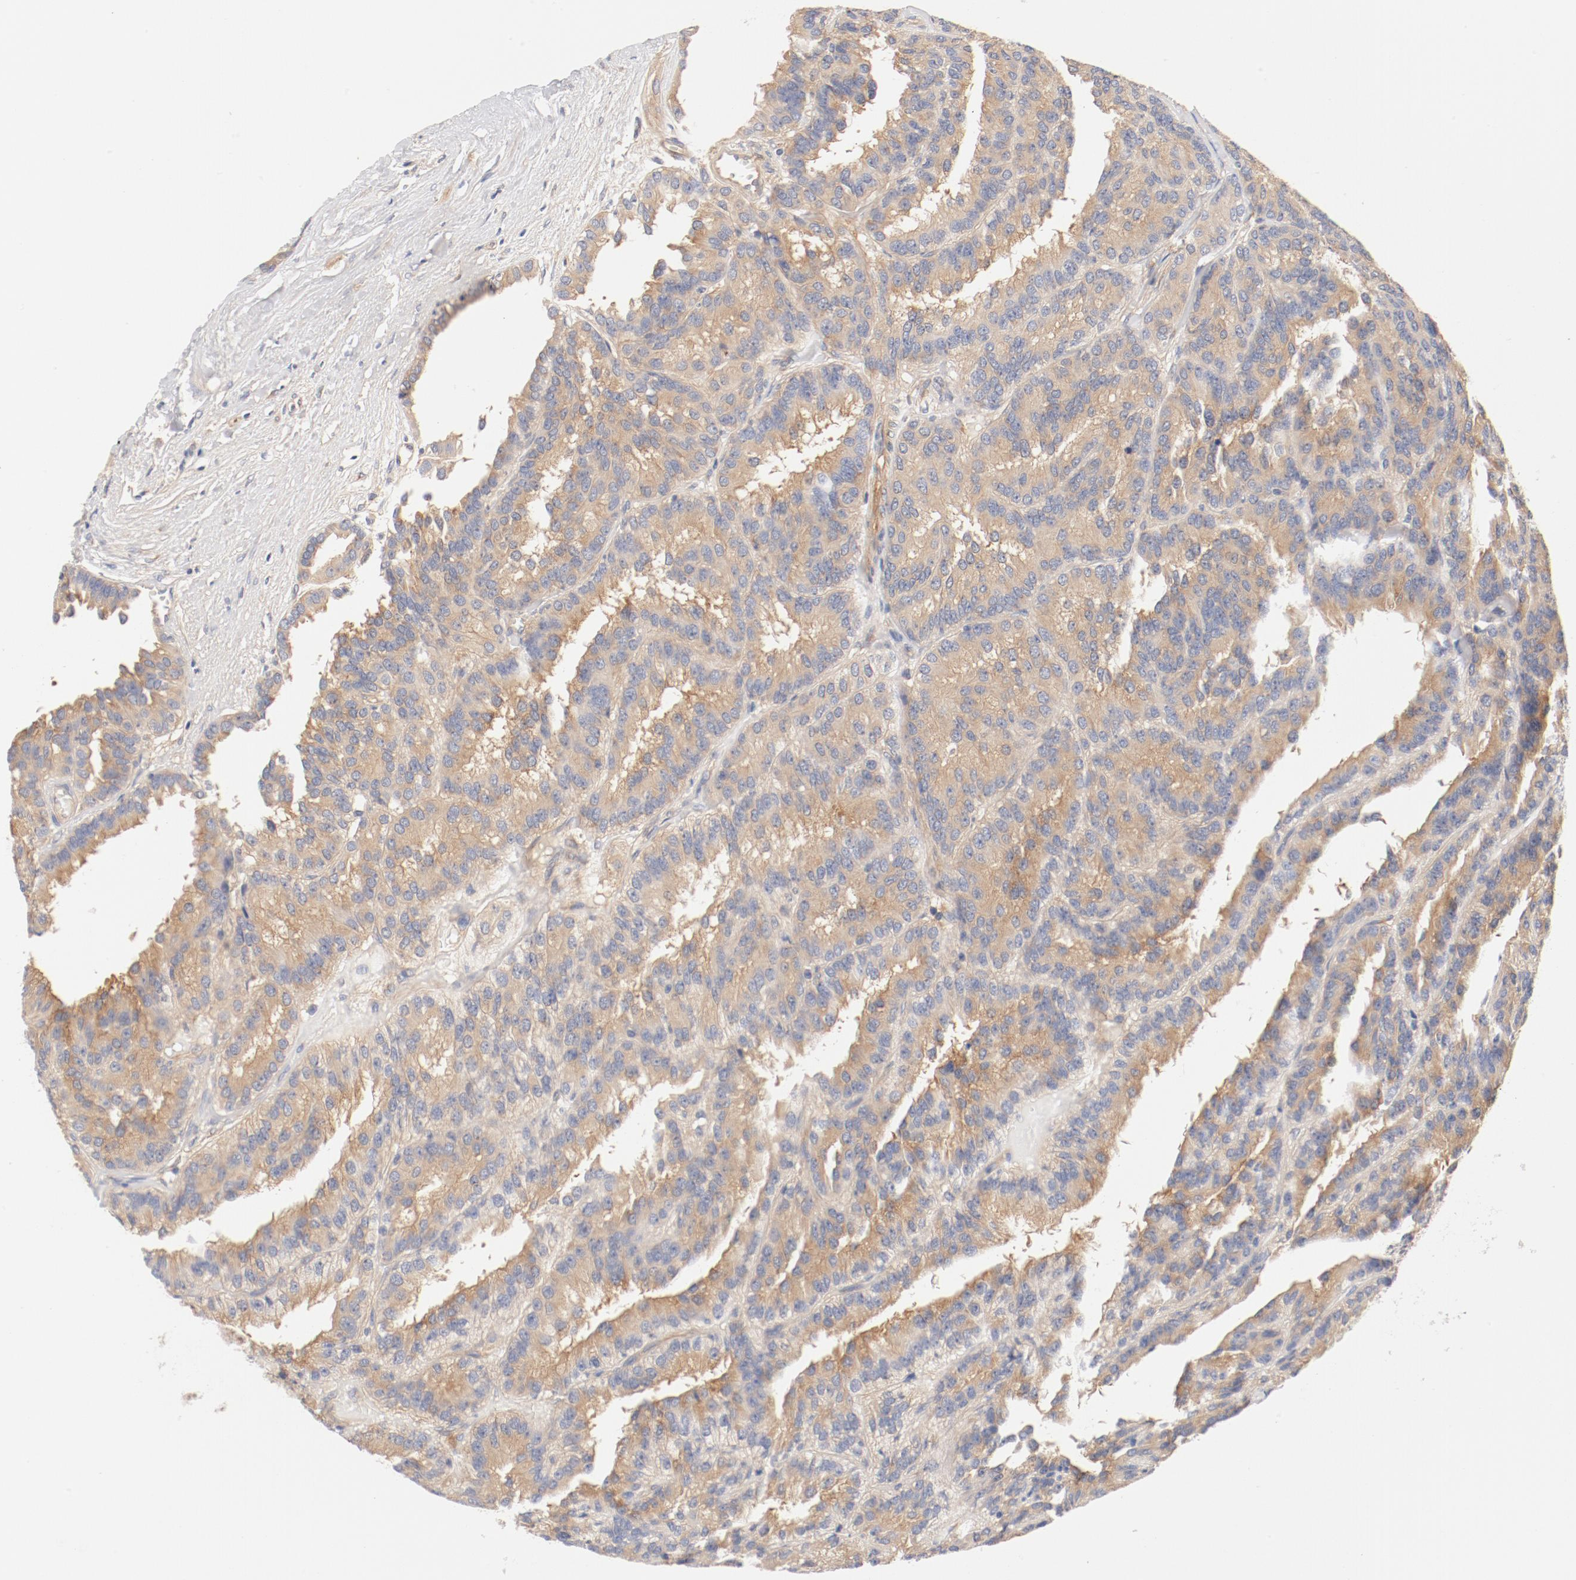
{"staining": {"intensity": "moderate", "quantity": ">75%", "location": "cytoplasmic/membranous"}, "tissue": "renal cancer", "cell_type": "Tumor cells", "image_type": "cancer", "snomed": [{"axis": "morphology", "description": "Adenocarcinoma, NOS"}, {"axis": "topography", "description": "Kidney"}], "caption": "Tumor cells demonstrate medium levels of moderate cytoplasmic/membranous staining in approximately >75% of cells in human renal cancer (adenocarcinoma).", "gene": "DYNC1H1", "patient": {"sex": "male", "age": 46}}